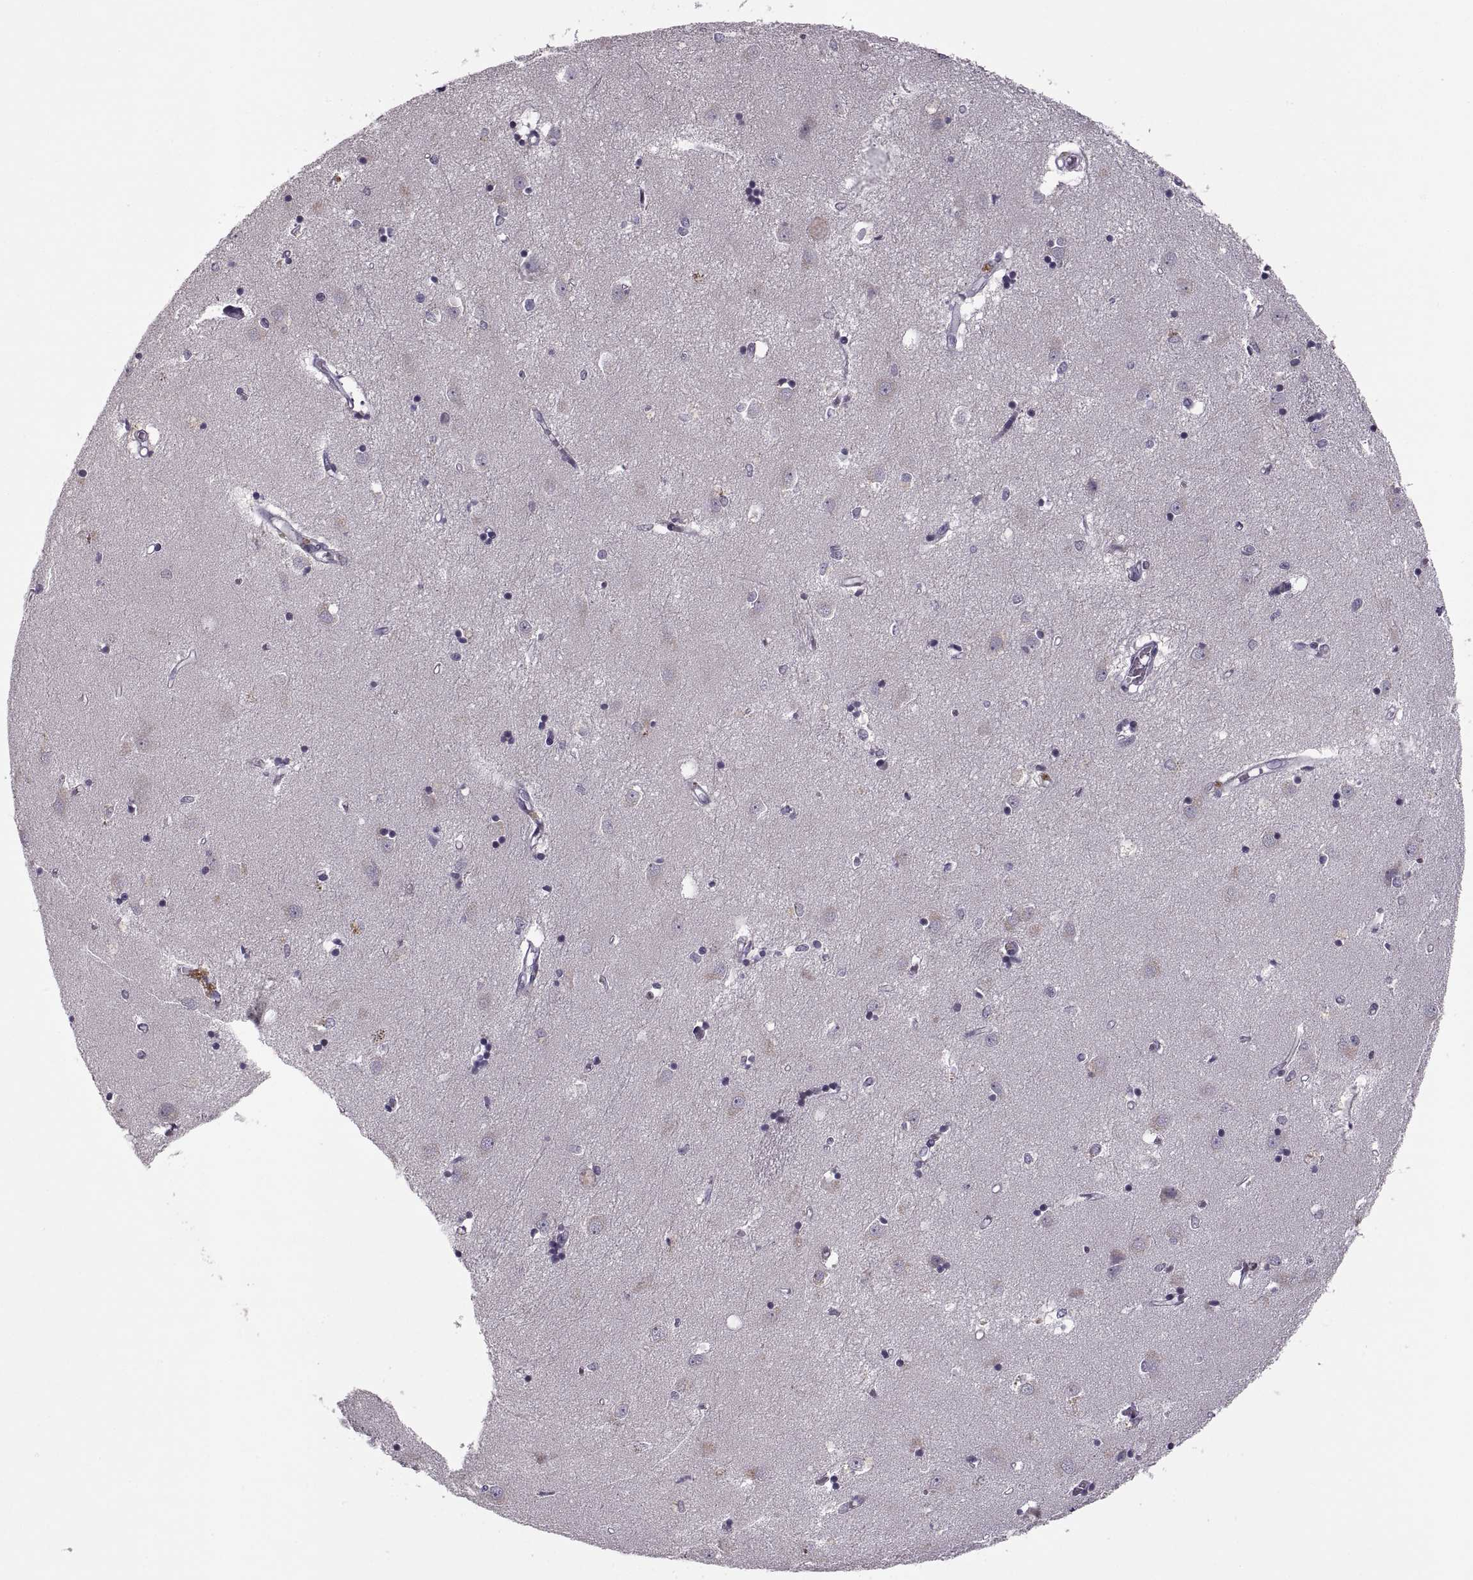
{"staining": {"intensity": "negative", "quantity": "none", "location": "none"}, "tissue": "caudate", "cell_type": "Glial cells", "image_type": "normal", "snomed": [{"axis": "morphology", "description": "Normal tissue, NOS"}, {"axis": "topography", "description": "Lateral ventricle wall"}], "caption": "Micrograph shows no protein positivity in glial cells of benign caudate. Nuclei are stained in blue.", "gene": "CACNA1F", "patient": {"sex": "male", "age": 54}}